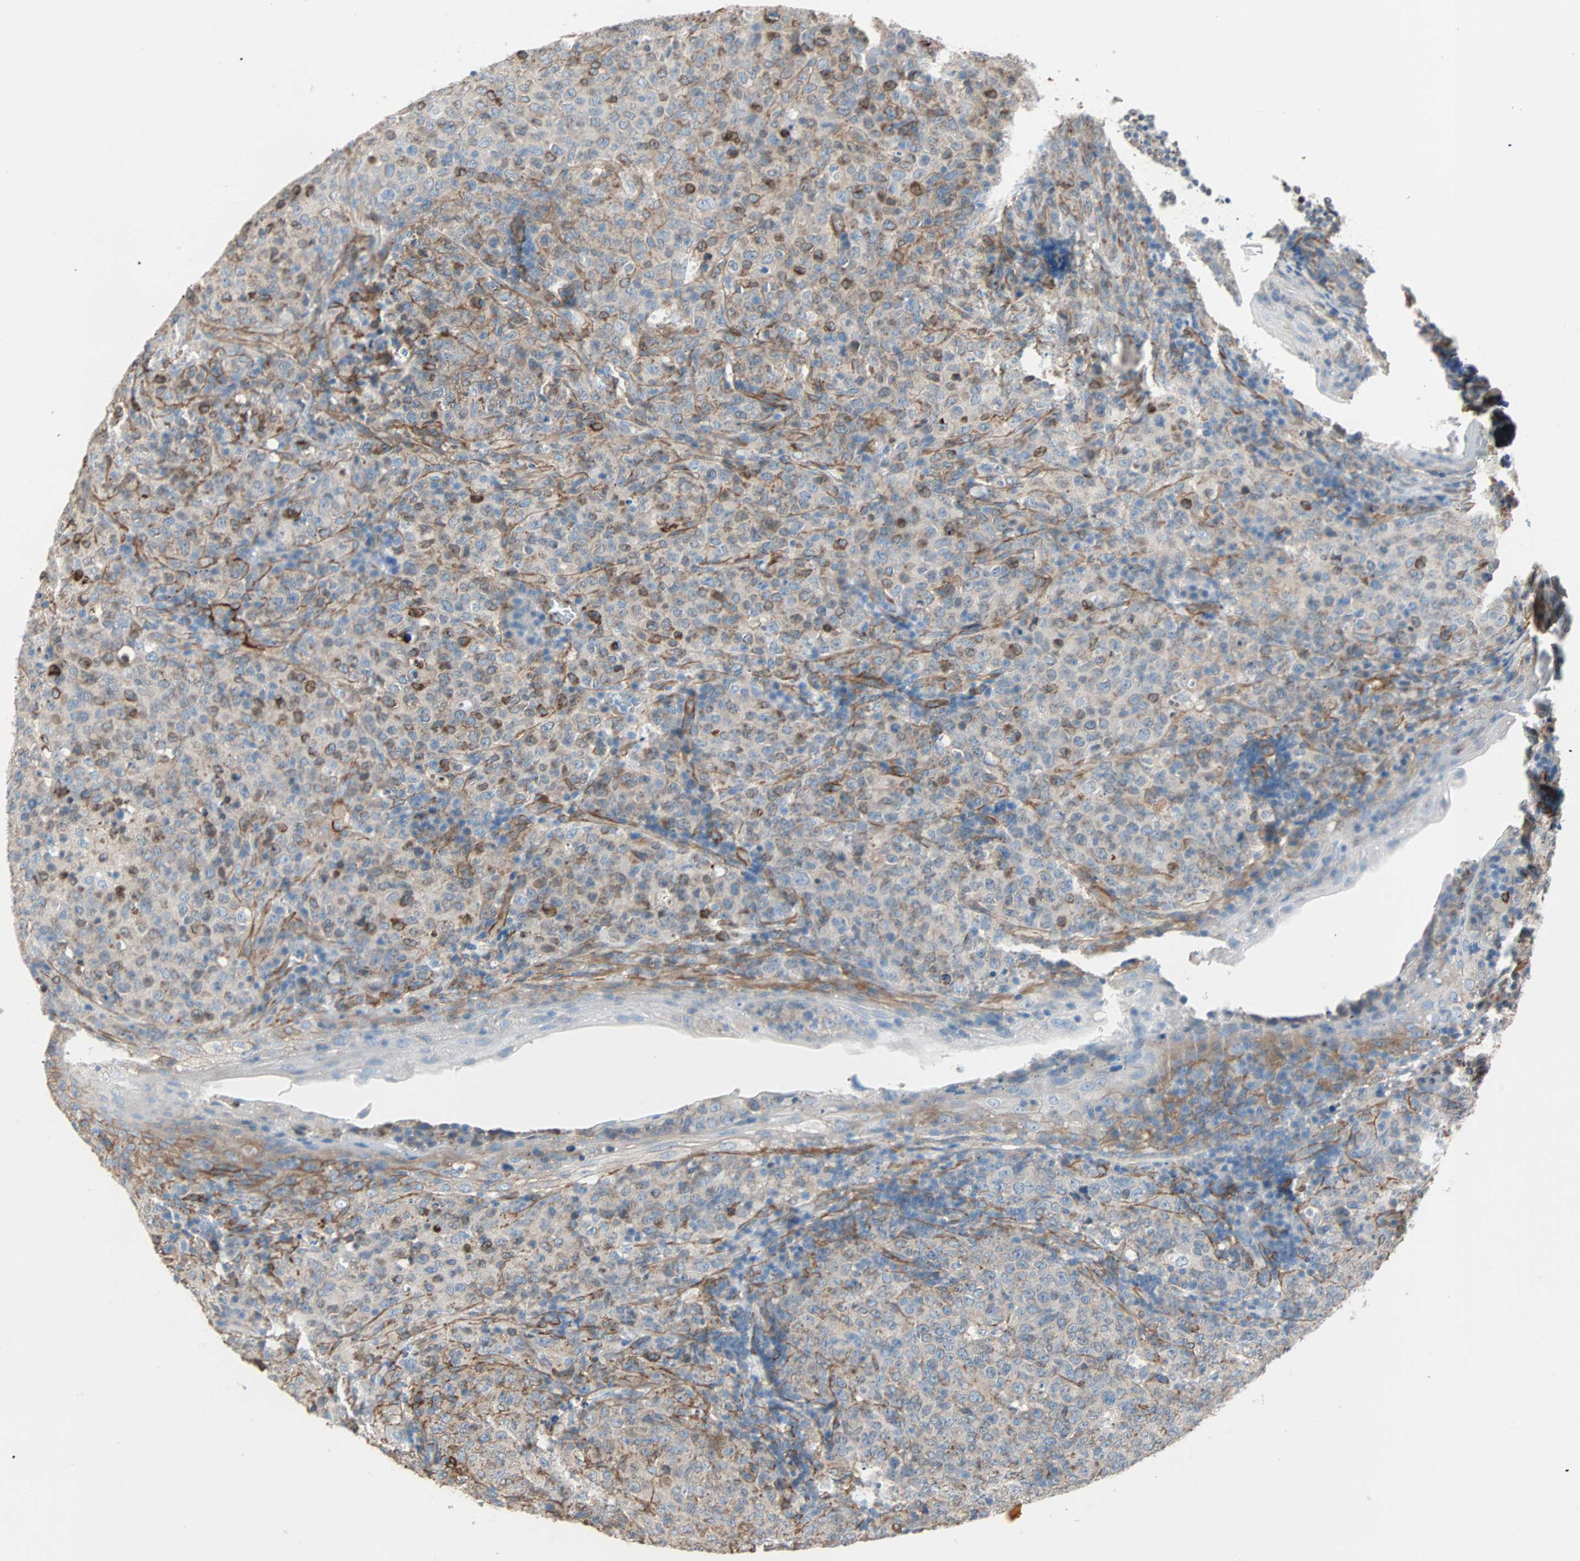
{"staining": {"intensity": "weak", "quantity": "25%-75%", "location": "cytoplasmic/membranous"}, "tissue": "lymphoma", "cell_type": "Tumor cells", "image_type": "cancer", "snomed": [{"axis": "morphology", "description": "Malignant lymphoma, non-Hodgkin's type, High grade"}, {"axis": "topography", "description": "Tonsil"}], "caption": "This micrograph exhibits IHC staining of human lymphoma, with low weak cytoplasmic/membranous positivity in approximately 25%-75% of tumor cells.", "gene": "EPB41L2", "patient": {"sex": "female", "age": 36}}